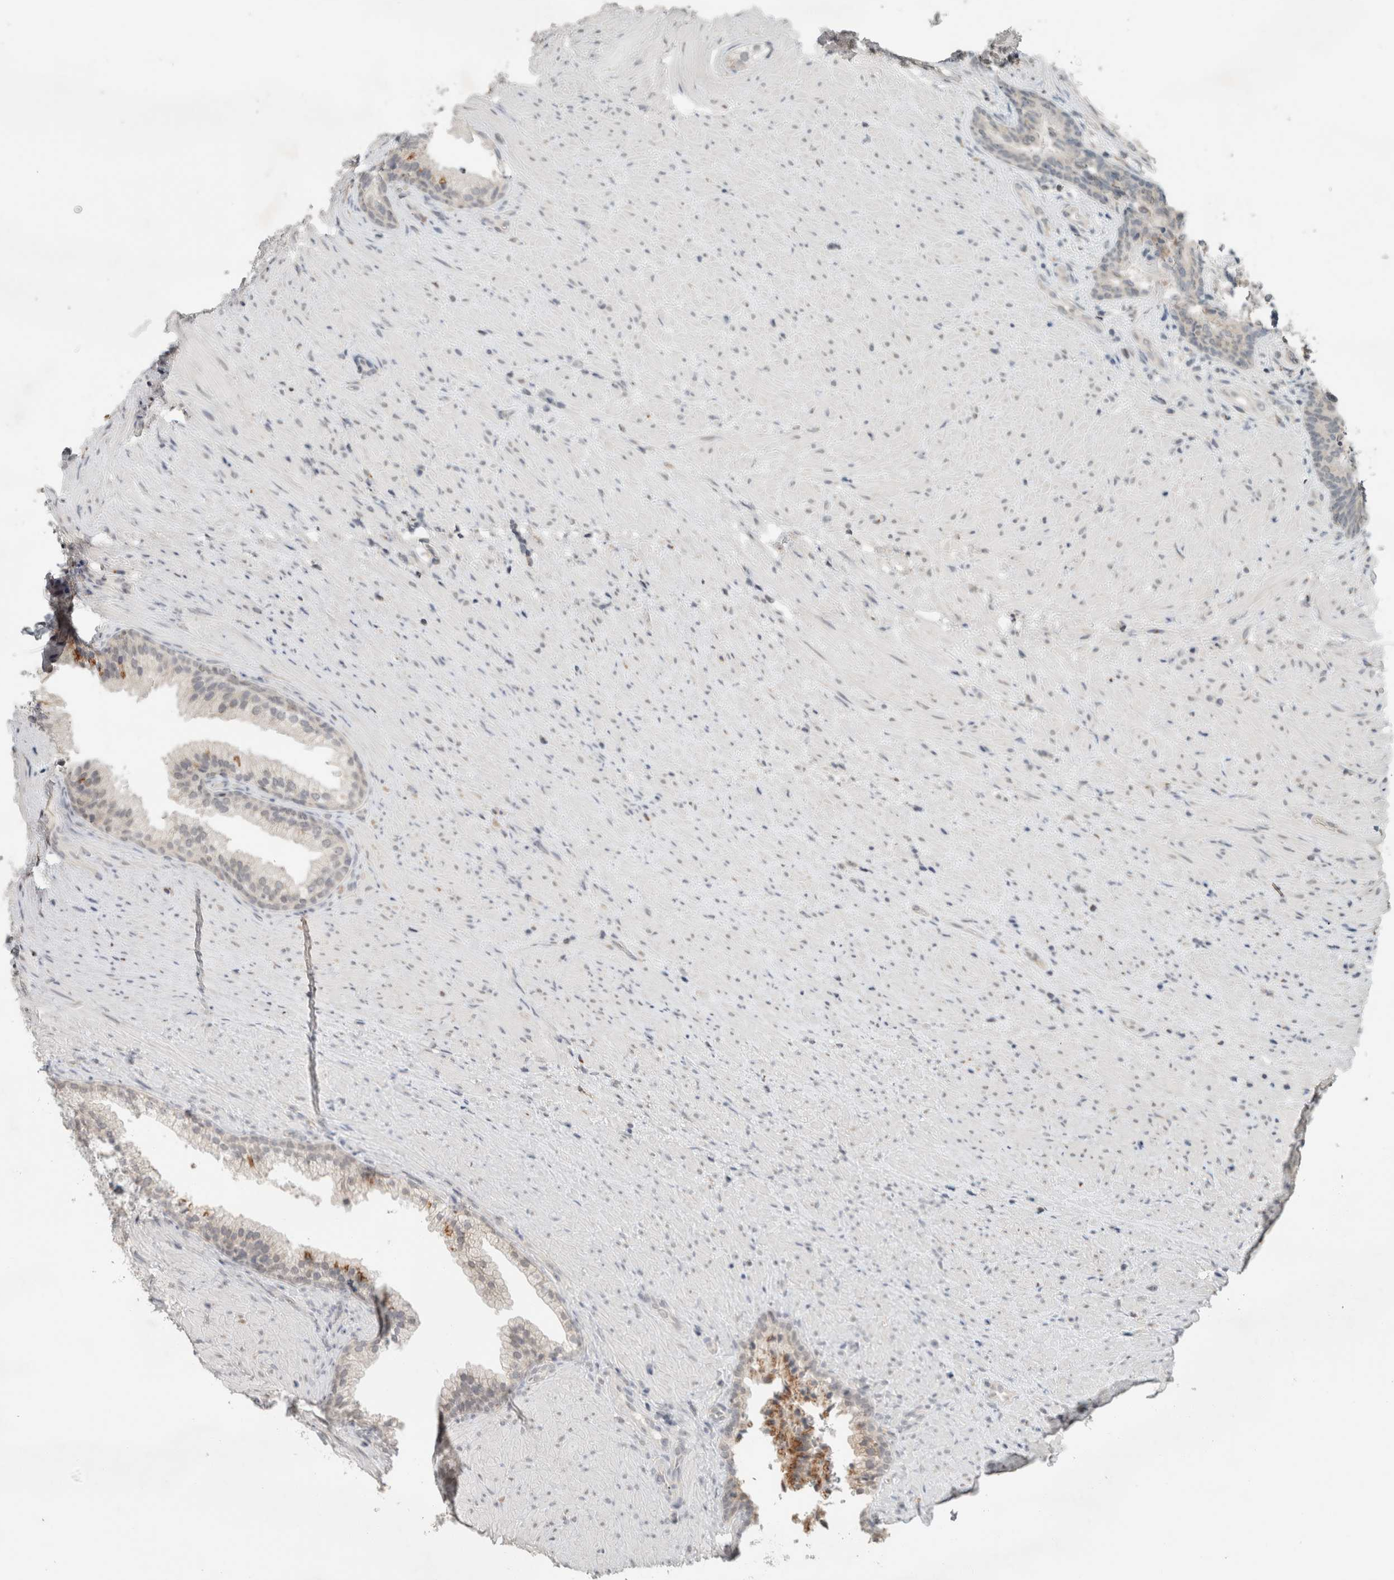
{"staining": {"intensity": "negative", "quantity": "none", "location": "none"}, "tissue": "prostate", "cell_type": "Glandular cells", "image_type": "normal", "snomed": [{"axis": "morphology", "description": "Normal tissue, NOS"}, {"axis": "topography", "description": "Prostate"}], "caption": "There is no significant staining in glandular cells of prostate. (Immunohistochemistry, brightfield microscopy, high magnification).", "gene": "TRIT1", "patient": {"sex": "male", "age": 76}}